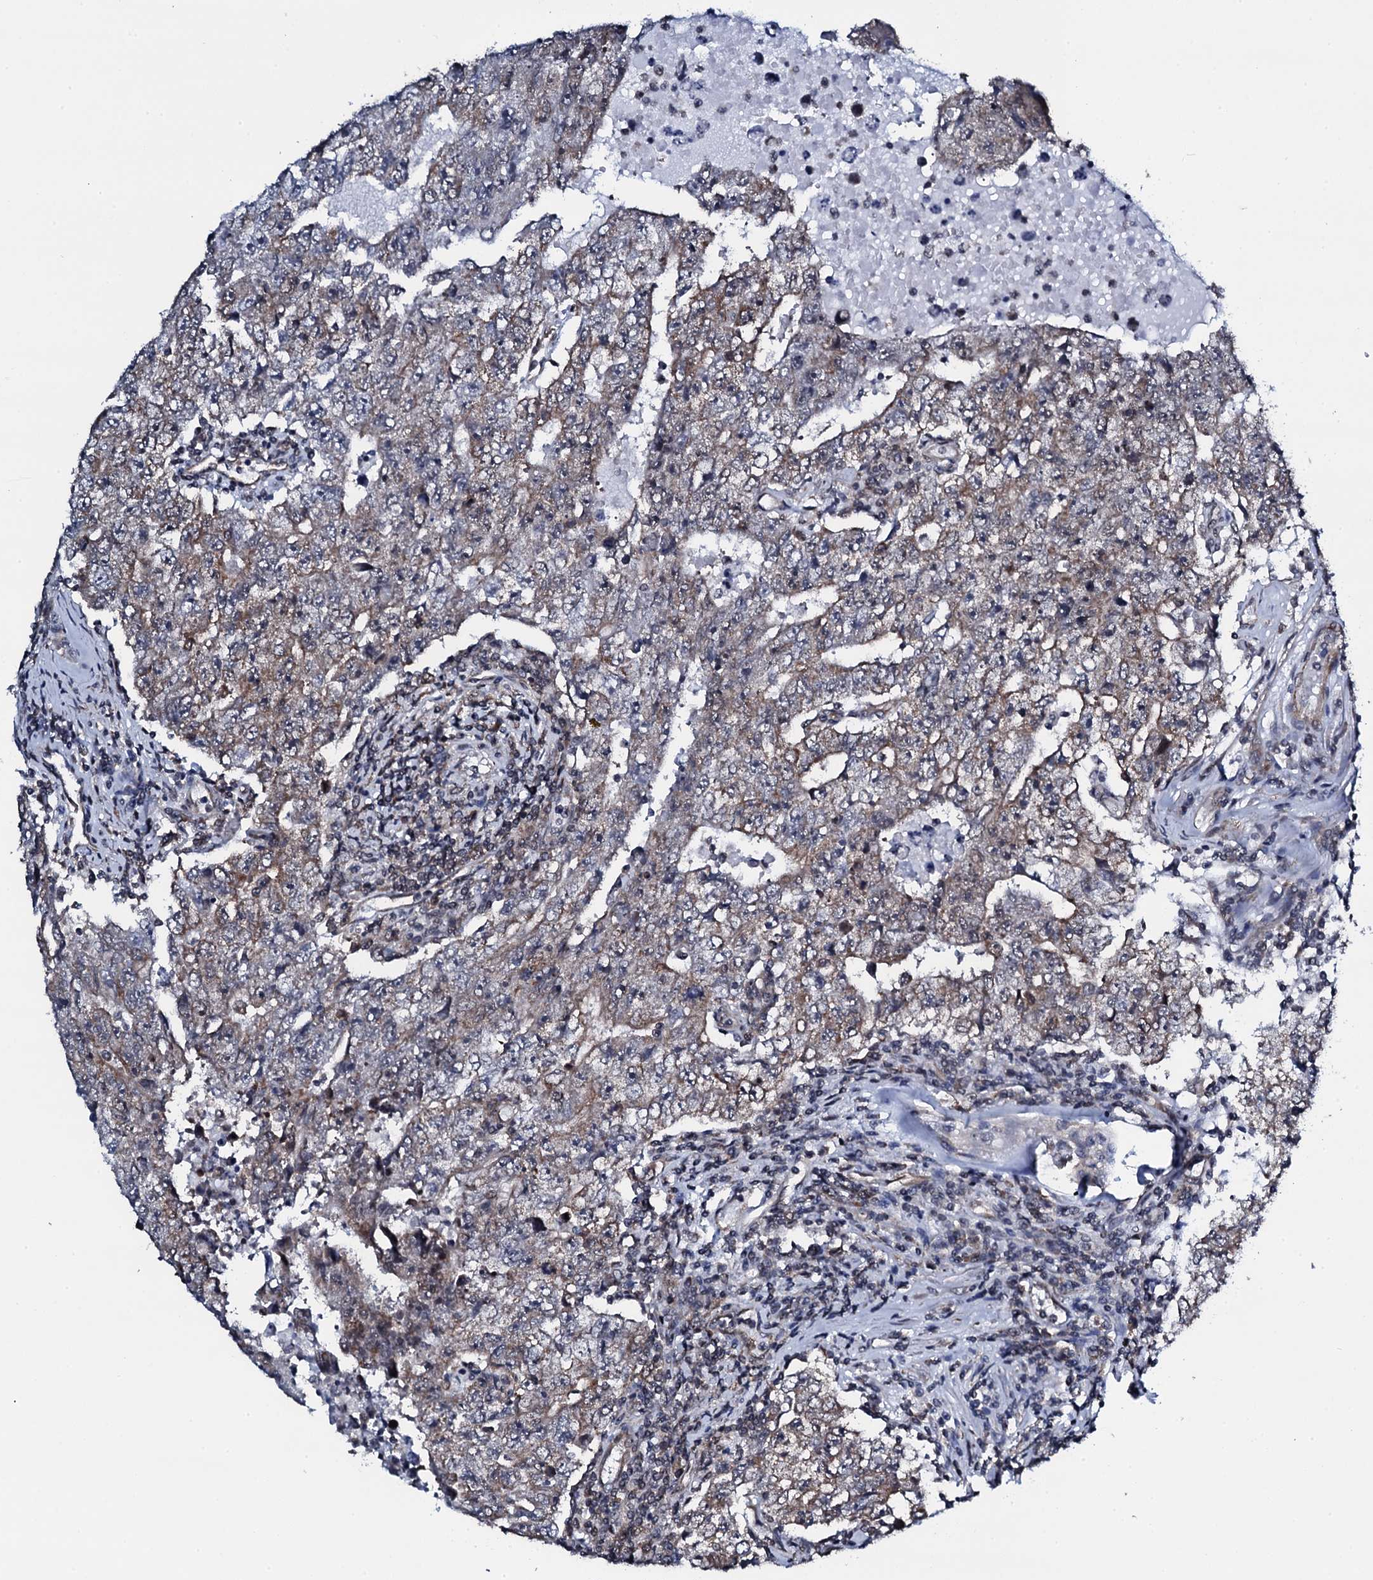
{"staining": {"intensity": "weak", "quantity": ">75%", "location": "cytoplasmic/membranous"}, "tissue": "testis cancer", "cell_type": "Tumor cells", "image_type": "cancer", "snomed": [{"axis": "morphology", "description": "Carcinoma, Embryonal, NOS"}, {"axis": "topography", "description": "Testis"}], "caption": "A micrograph of human testis embryonal carcinoma stained for a protein shows weak cytoplasmic/membranous brown staining in tumor cells.", "gene": "CWC15", "patient": {"sex": "male", "age": 17}}